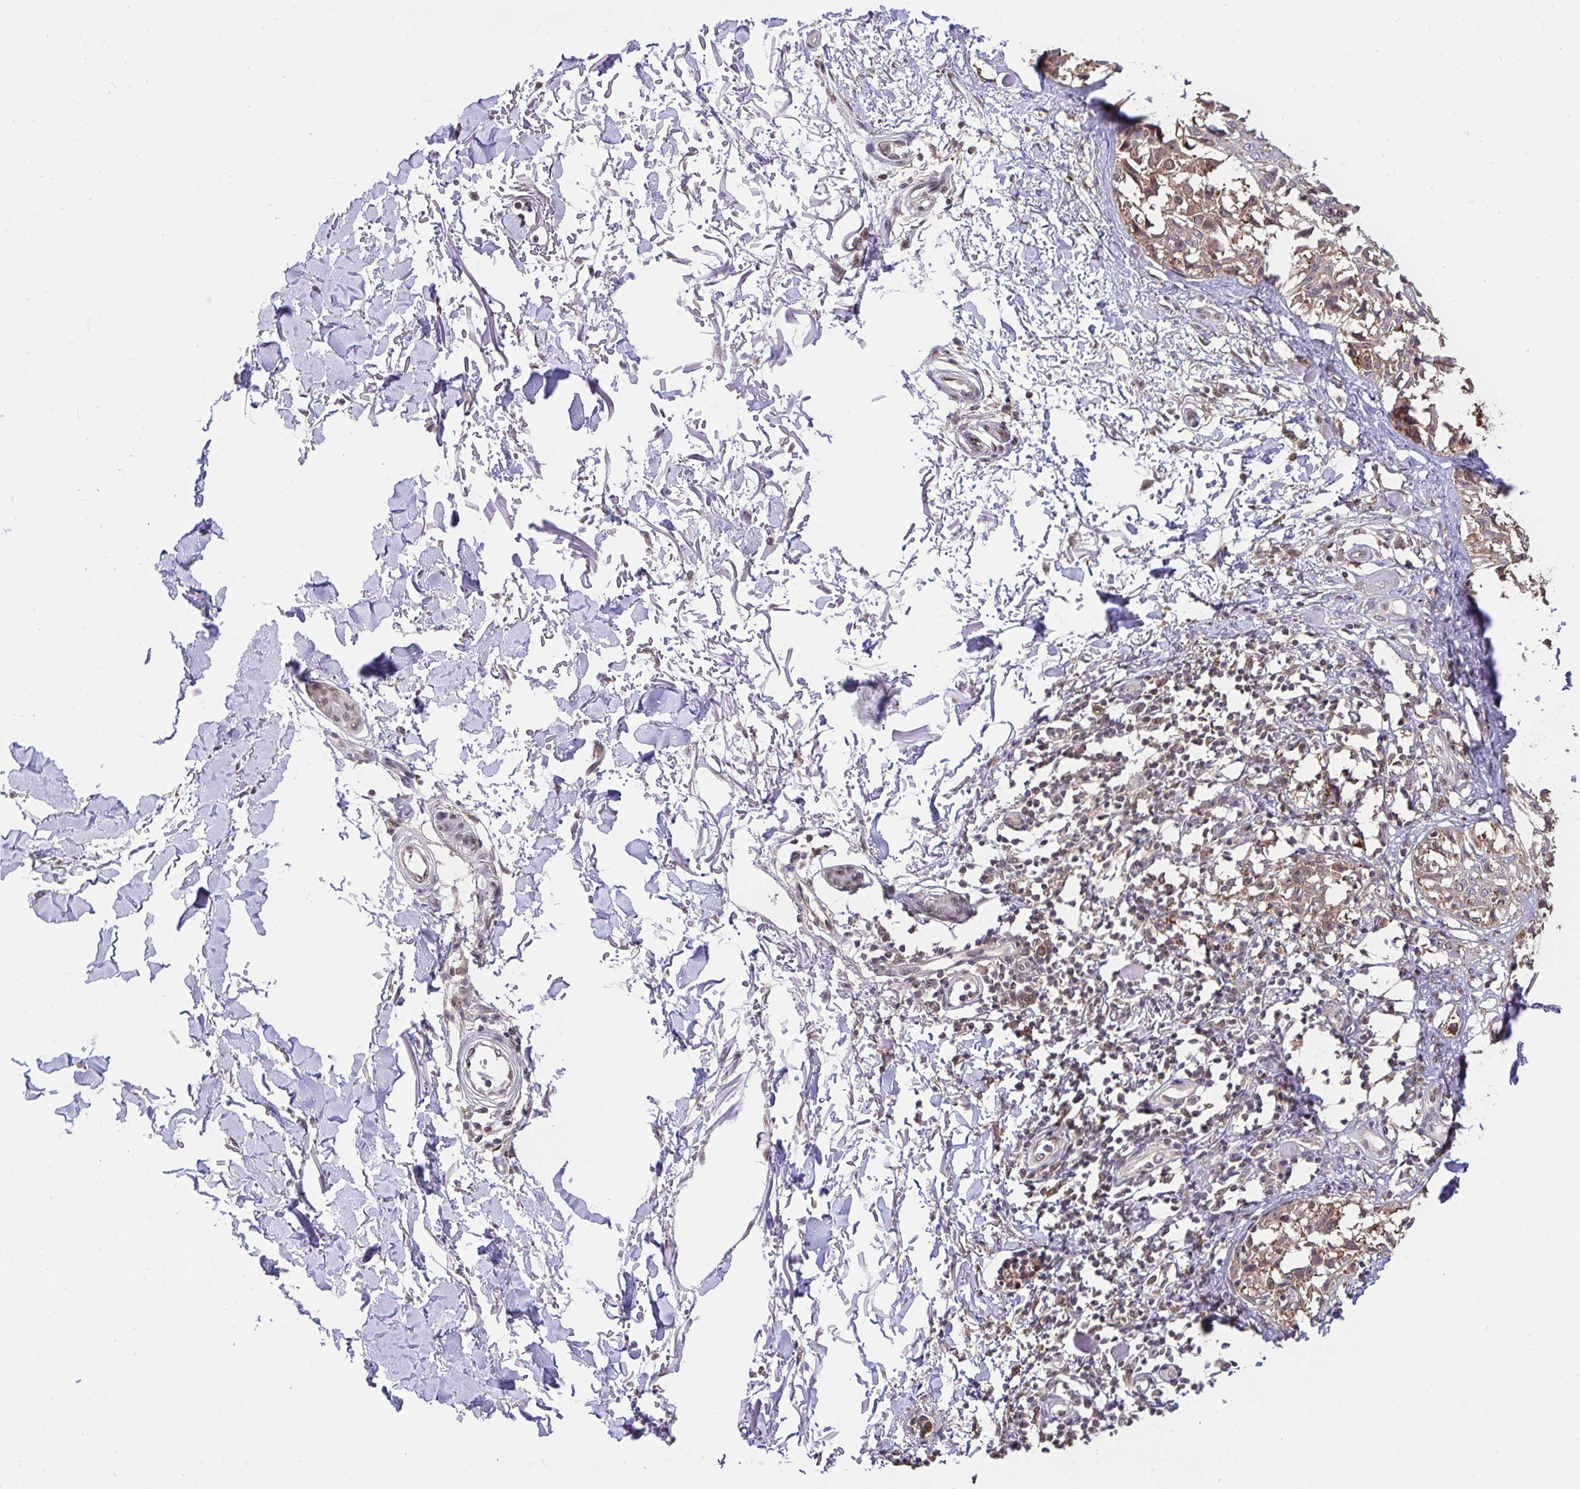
{"staining": {"intensity": "weak", "quantity": ">75%", "location": "cytoplasmic/membranous"}, "tissue": "melanoma", "cell_type": "Tumor cells", "image_type": "cancer", "snomed": [{"axis": "morphology", "description": "Malignant melanoma, NOS"}, {"axis": "topography", "description": "Skin"}], "caption": "Melanoma stained with IHC demonstrates weak cytoplasmic/membranous expression in about >75% of tumor cells. The protein of interest is shown in brown color, while the nuclei are stained blue.", "gene": "C12orf57", "patient": {"sex": "male", "age": 73}}